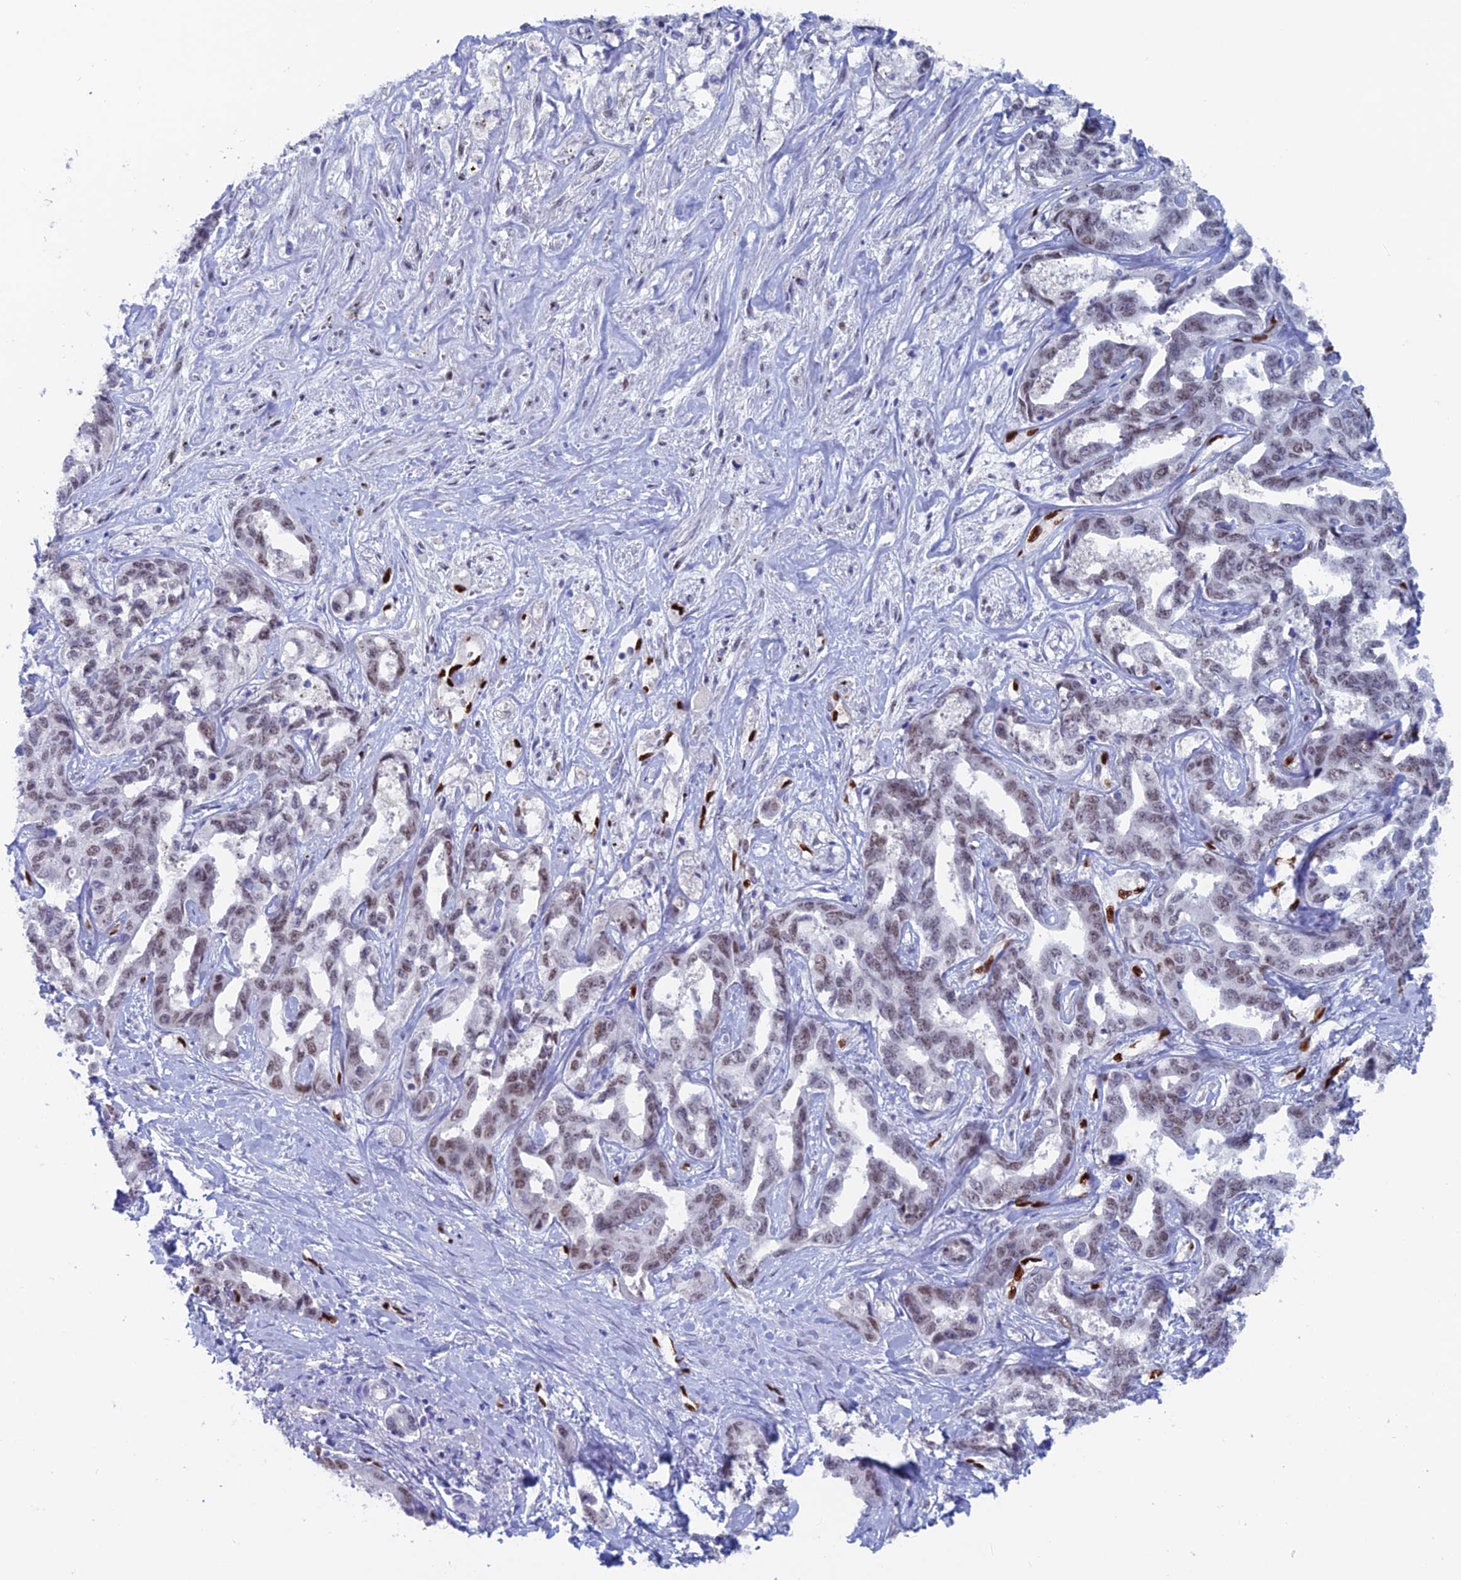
{"staining": {"intensity": "moderate", "quantity": ">75%", "location": "nuclear"}, "tissue": "liver cancer", "cell_type": "Tumor cells", "image_type": "cancer", "snomed": [{"axis": "morphology", "description": "Cholangiocarcinoma"}, {"axis": "topography", "description": "Liver"}], "caption": "An image of human cholangiocarcinoma (liver) stained for a protein exhibits moderate nuclear brown staining in tumor cells.", "gene": "NOL4L", "patient": {"sex": "male", "age": 59}}